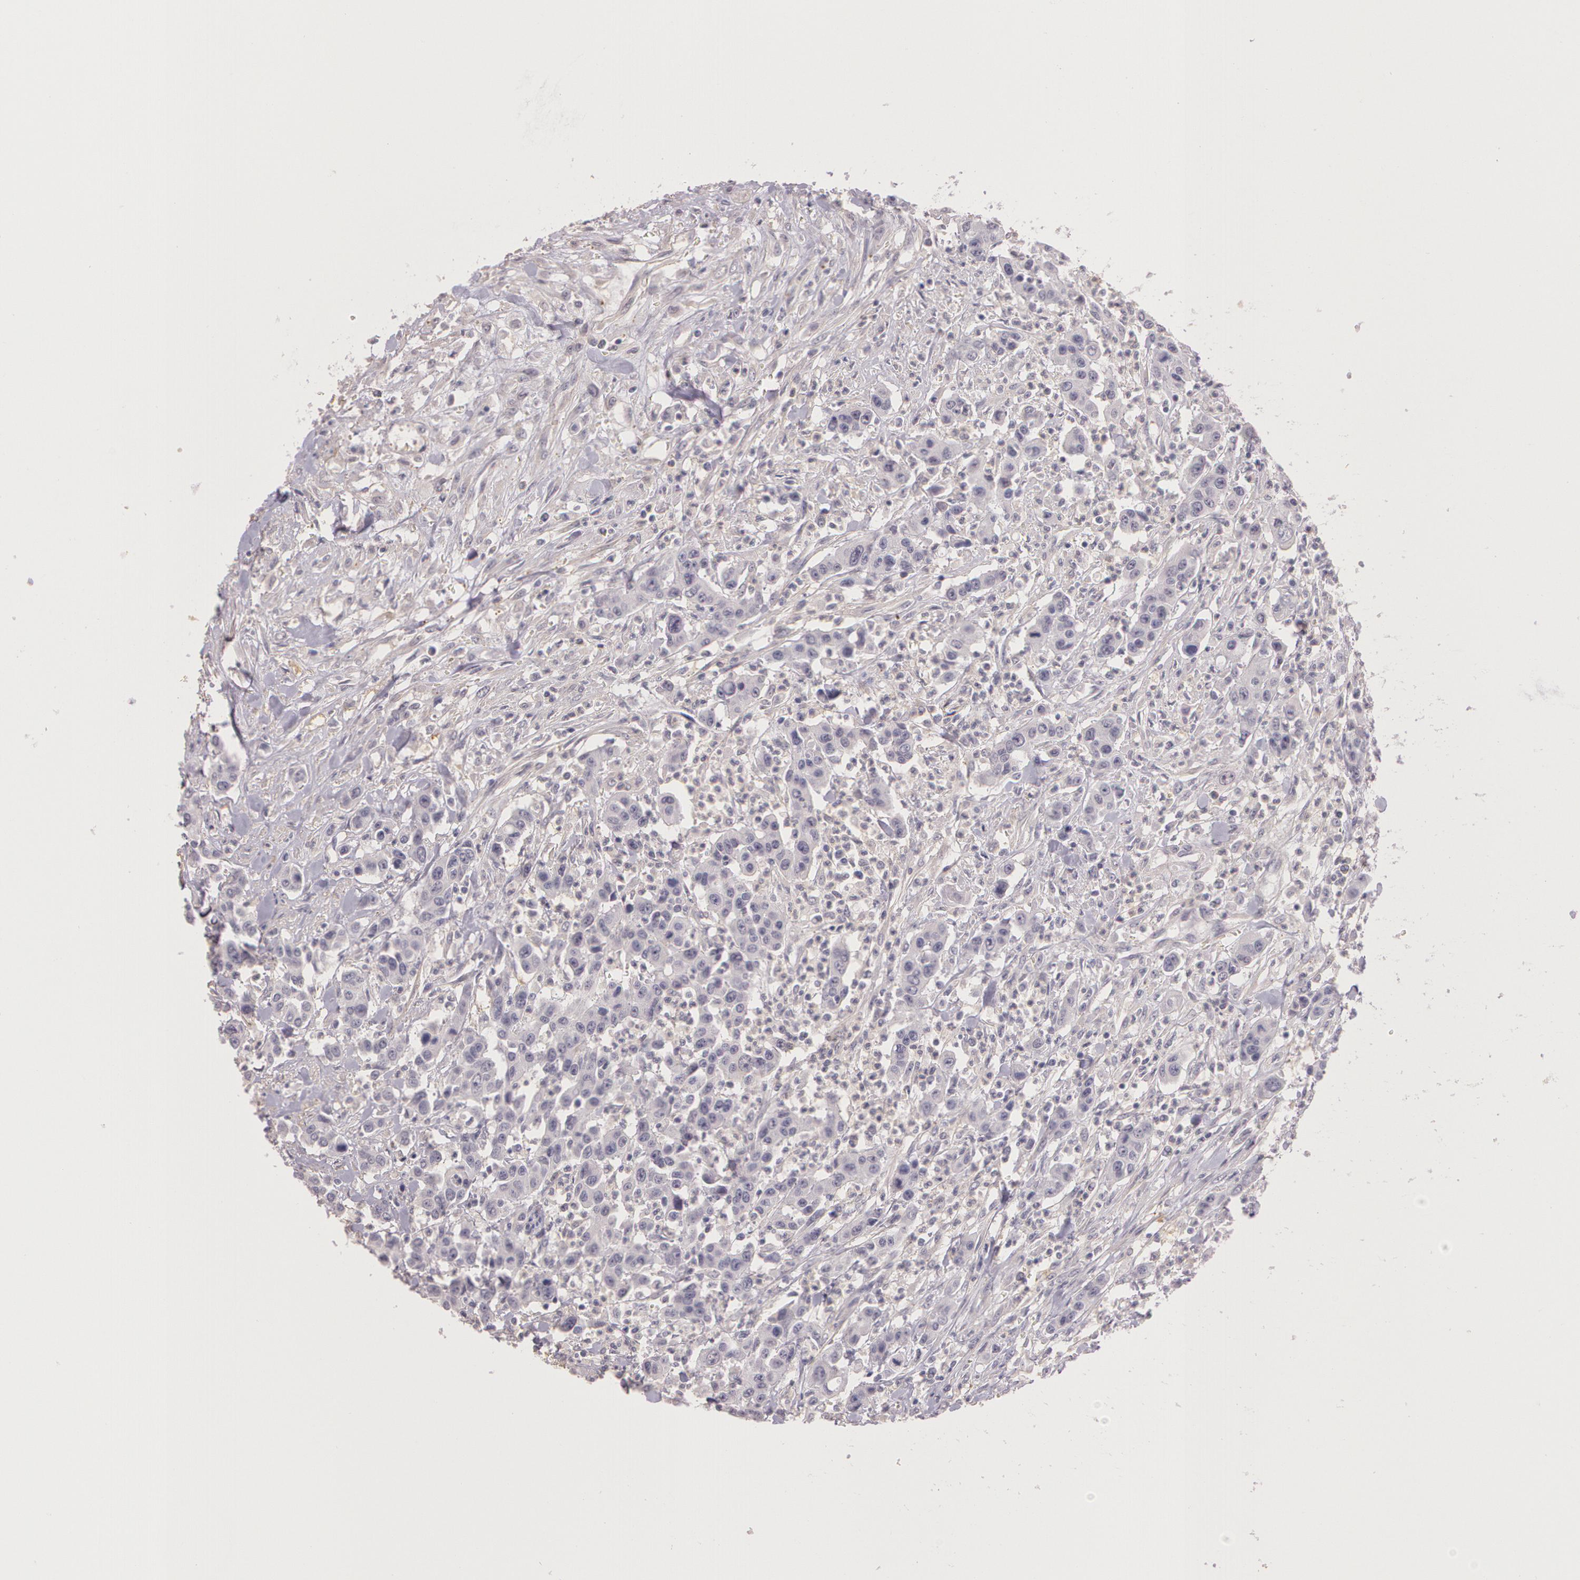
{"staining": {"intensity": "negative", "quantity": "none", "location": "none"}, "tissue": "urothelial cancer", "cell_type": "Tumor cells", "image_type": "cancer", "snomed": [{"axis": "morphology", "description": "Urothelial carcinoma, High grade"}, {"axis": "topography", "description": "Urinary bladder"}], "caption": "The photomicrograph reveals no significant positivity in tumor cells of urothelial cancer.", "gene": "G2E3", "patient": {"sex": "male", "age": 86}}